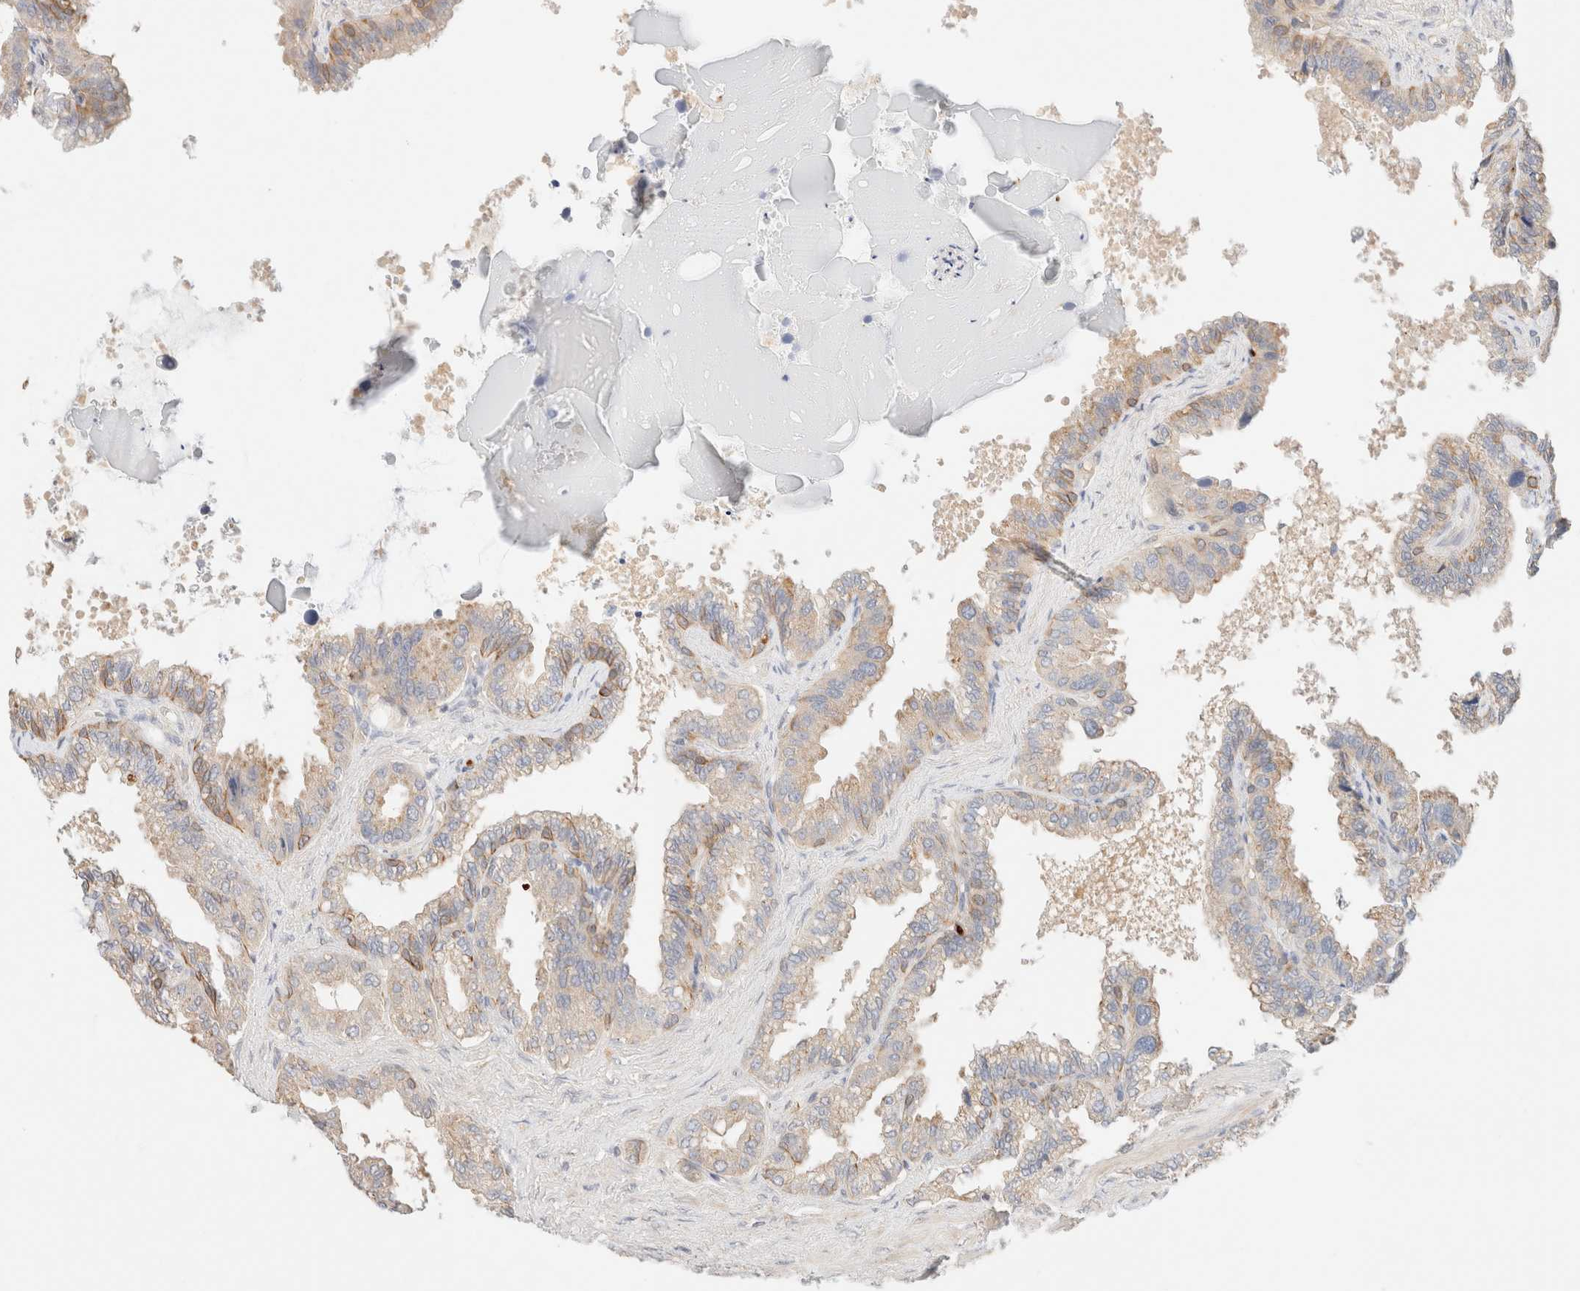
{"staining": {"intensity": "moderate", "quantity": "<25%", "location": "cytoplasmic/membranous"}, "tissue": "seminal vesicle", "cell_type": "Glandular cells", "image_type": "normal", "snomed": [{"axis": "morphology", "description": "Normal tissue, NOS"}, {"axis": "topography", "description": "Seminal veicle"}], "caption": "IHC (DAB (3,3'-diaminobenzidine)) staining of unremarkable human seminal vesicle exhibits moderate cytoplasmic/membranous protein staining in approximately <25% of glandular cells. The staining was performed using DAB, with brown indicating positive protein expression. Nuclei are stained blue with hematoxylin.", "gene": "SGSM2", "patient": {"sex": "male", "age": 46}}